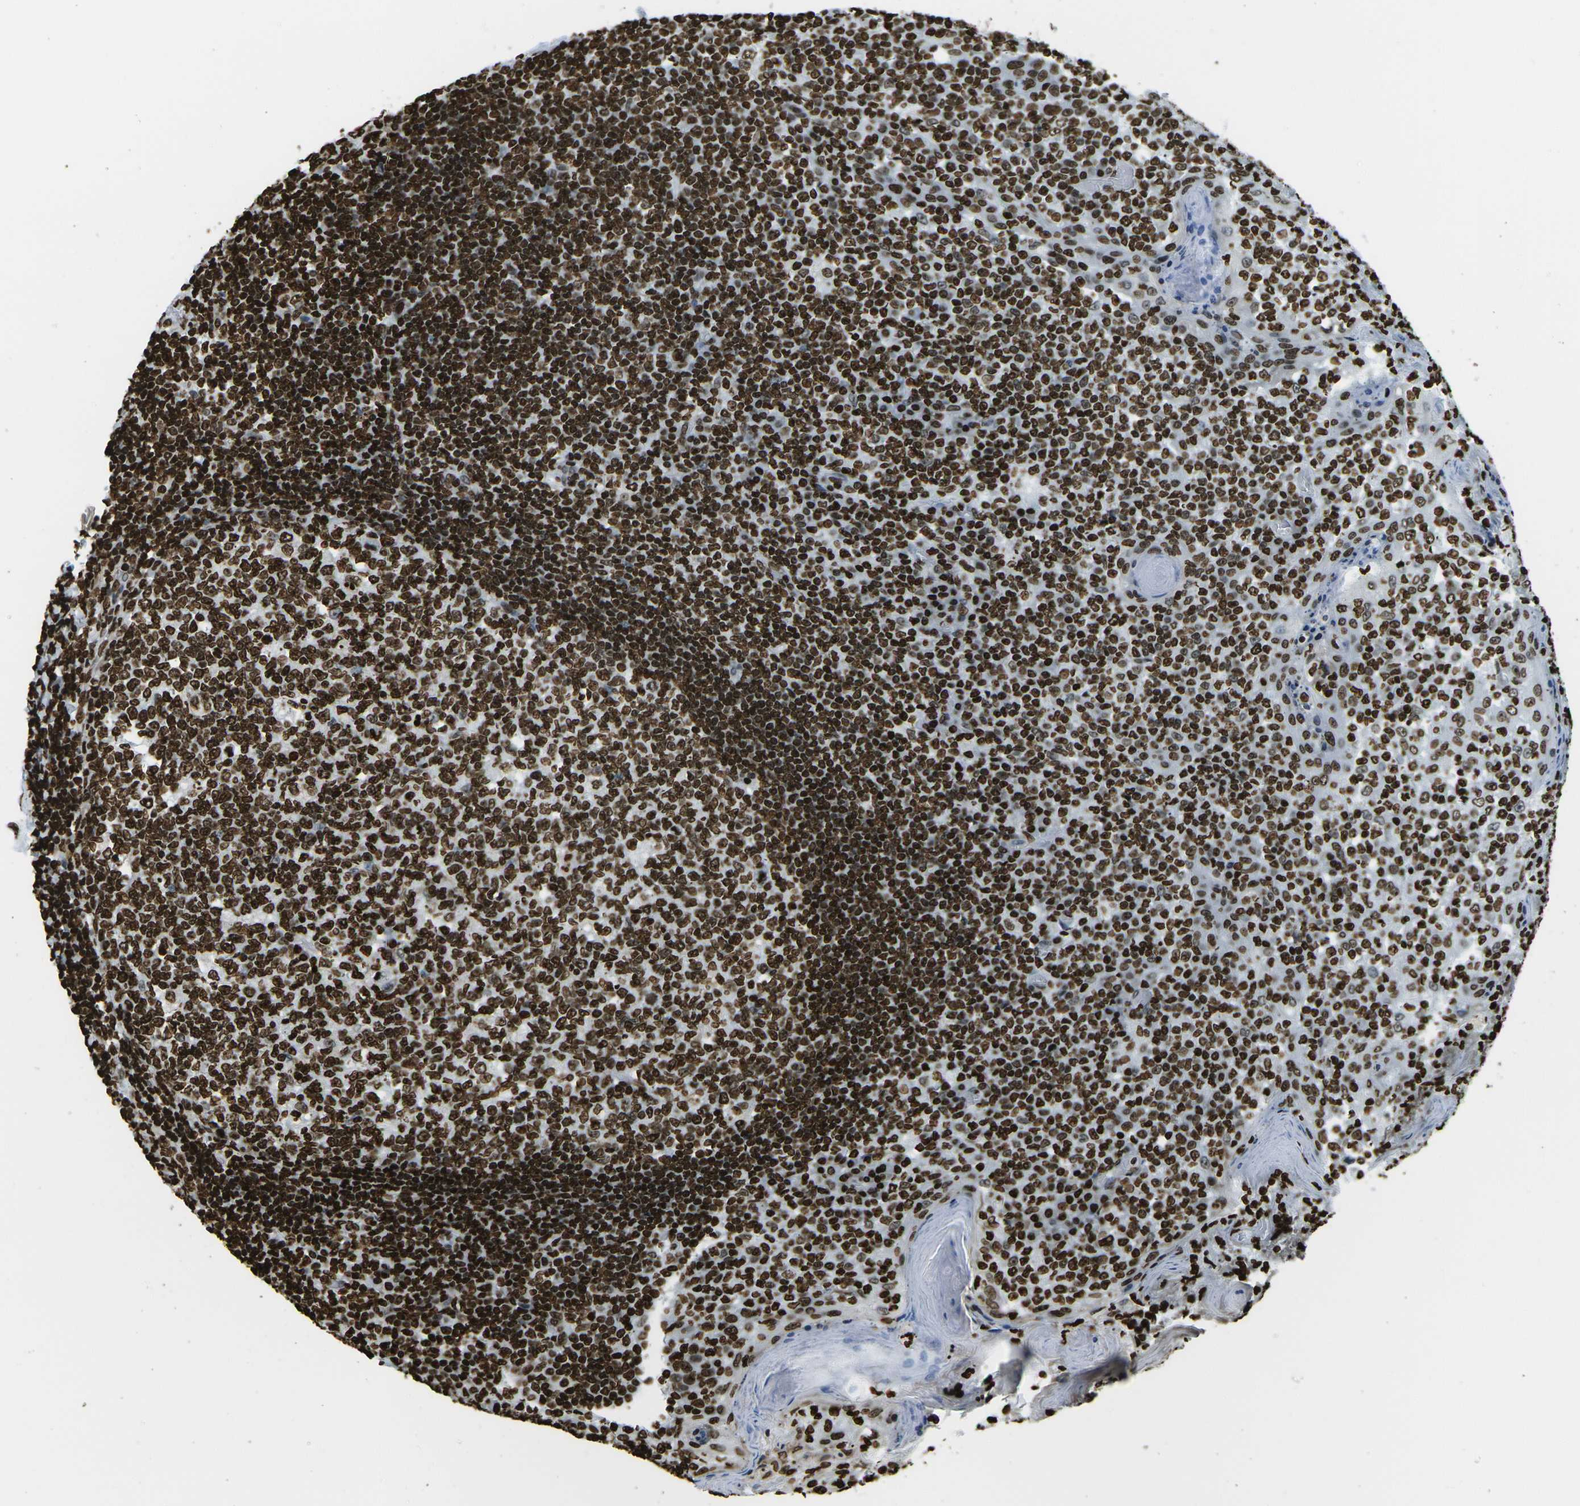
{"staining": {"intensity": "strong", "quantity": ">75%", "location": "nuclear"}, "tissue": "tonsil", "cell_type": "Germinal center cells", "image_type": "normal", "snomed": [{"axis": "morphology", "description": "Normal tissue, NOS"}, {"axis": "topography", "description": "Tonsil"}], "caption": "Immunohistochemistry image of normal tonsil: tonsil stained using IHC exhibits high levels of strong protein expression localized specifically in the nuclear of germinal center cells, appearing as a nuclear brown color.", "gene": "H1", "patient": {"sex": "female", "age": 19}}